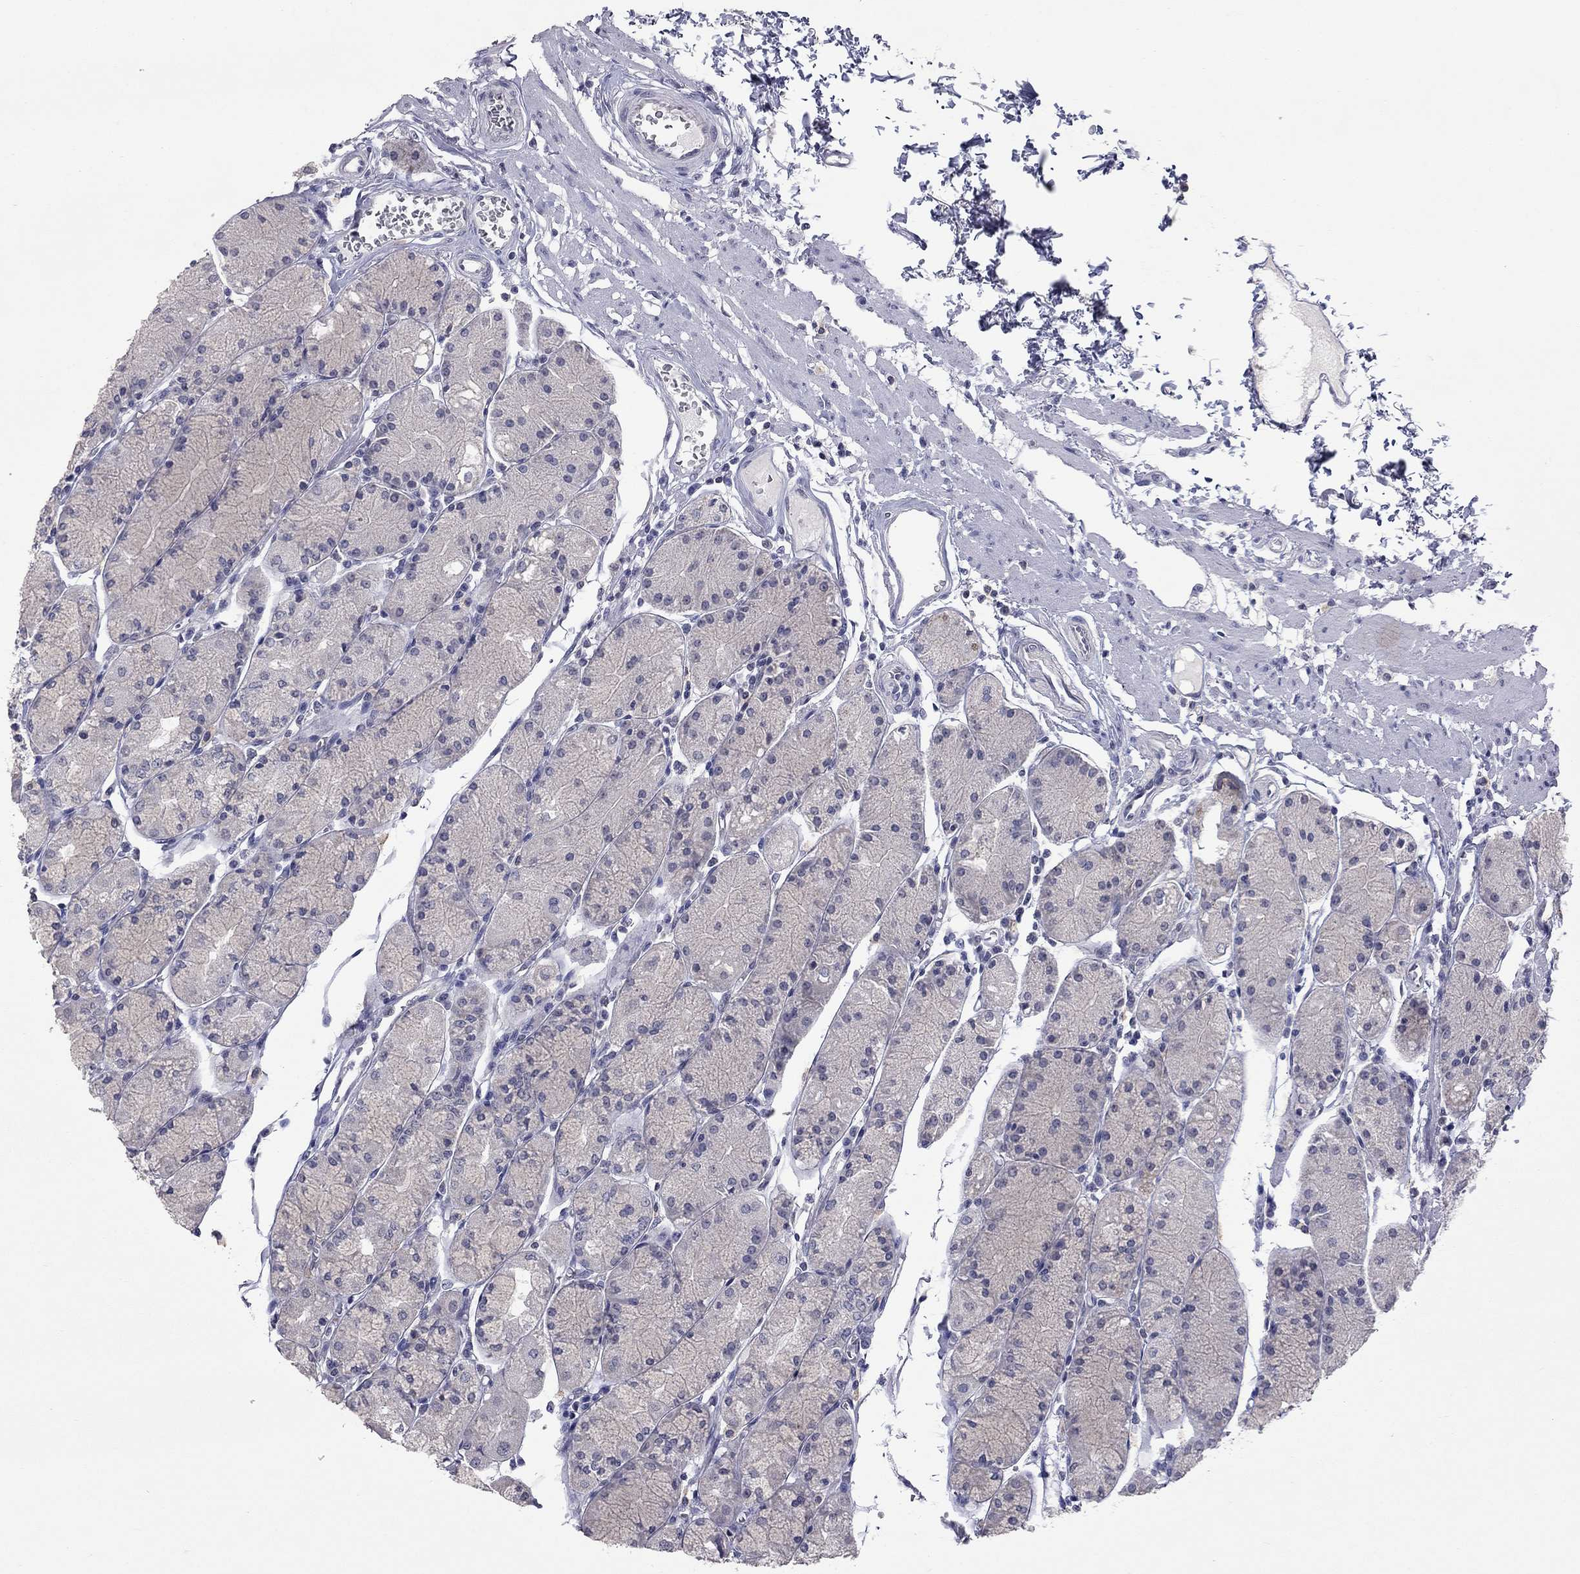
{"staining": {"intensity": "negative", "quantity": "none", "location": "none"}, "tissue": "stomach", "cell_type": "Glandular cells", "image_type": "normal", "snomed": [{"axis": "morphology", "description": "Normal tissue, NOS"}, {"axis": "topography", "description": "Stomach, upper"}], "caption": "This is an immunohistochemistry (IHC) image of unremarkable human stomach. There is no expression in glandular cells.", "gene": "SHOC2", "patient": {"sex": "male", "age": 69}}